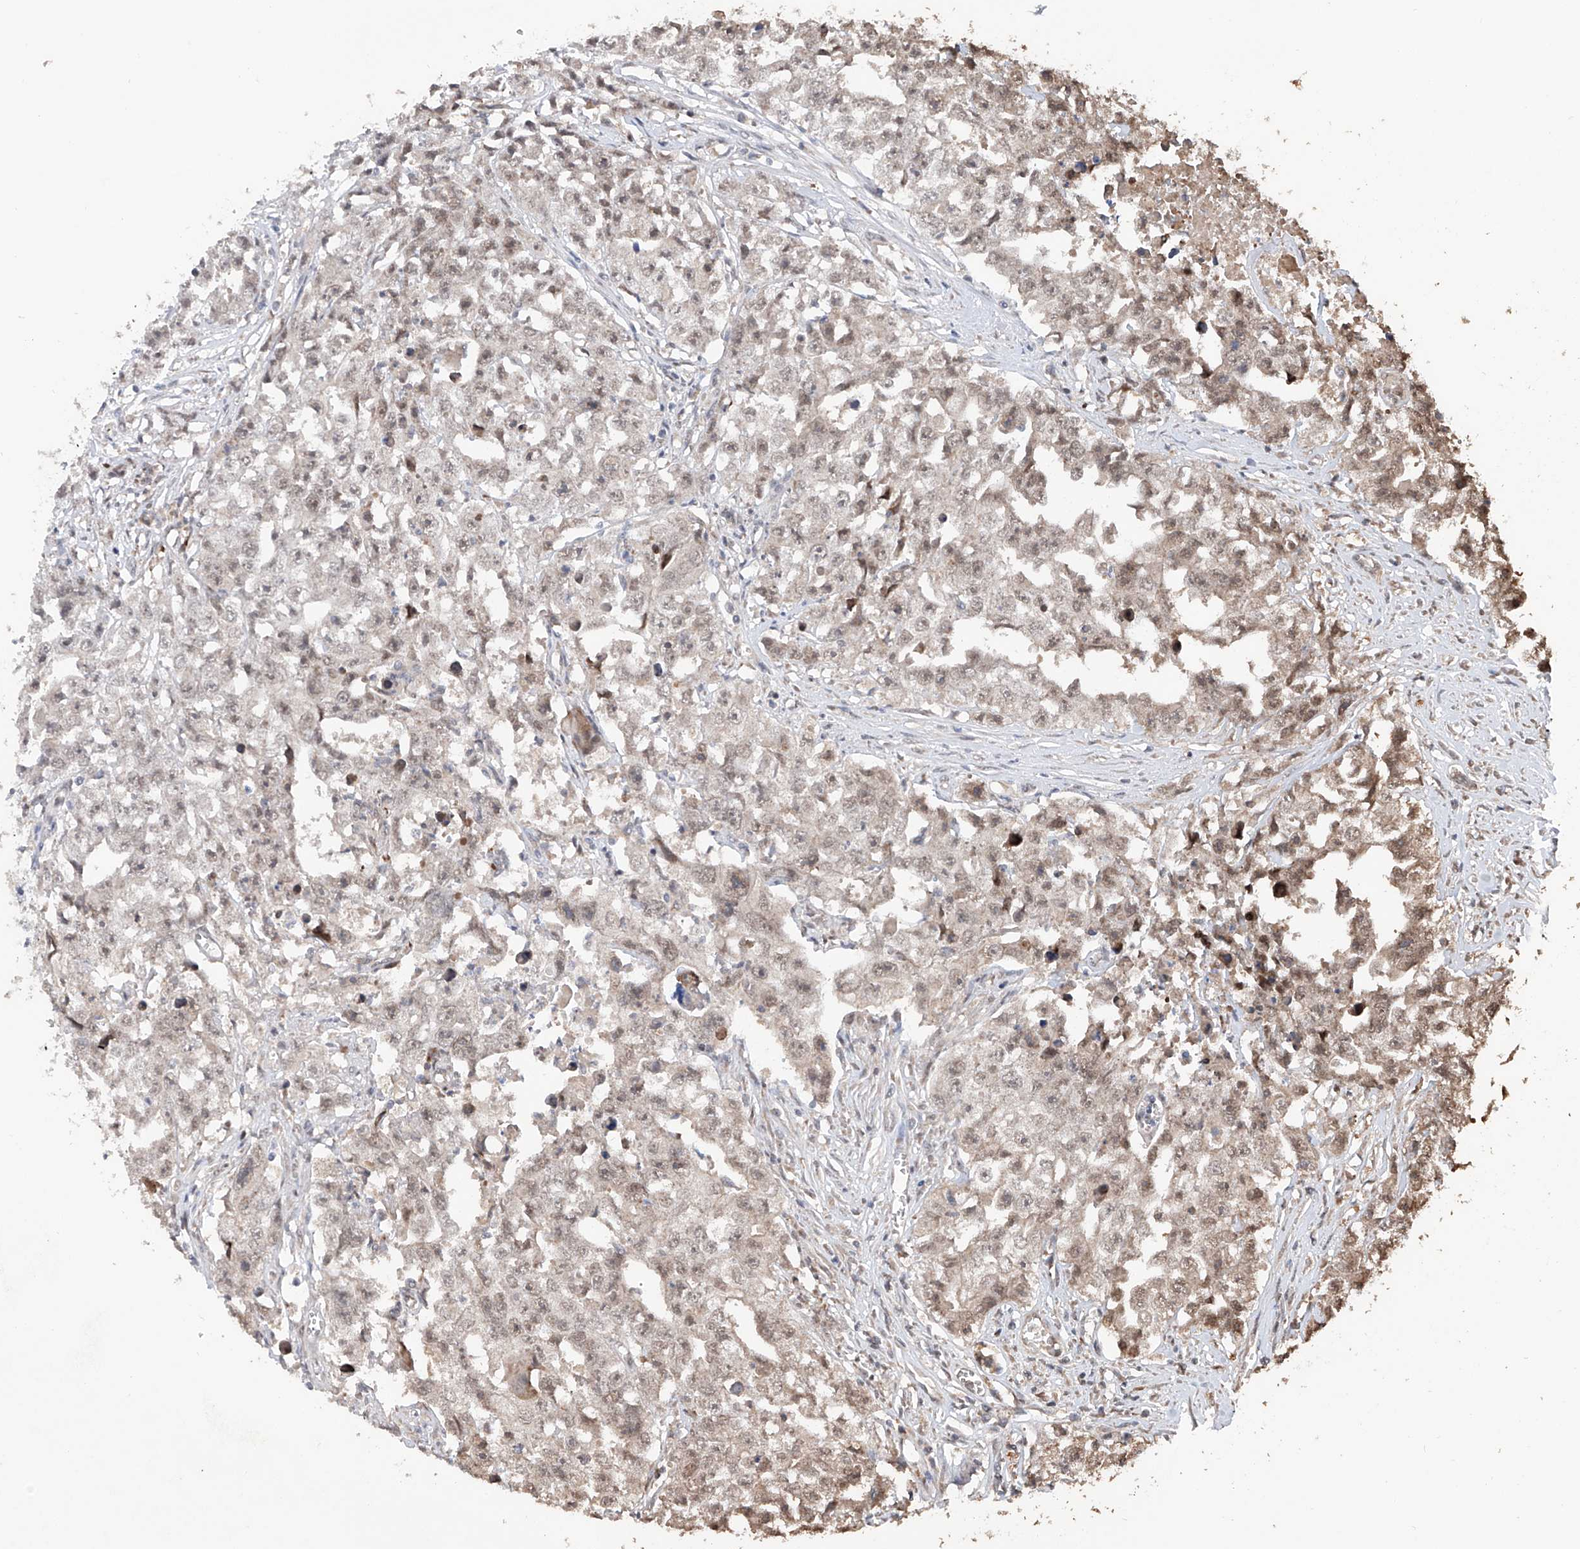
{"staining": {"intensity": "weak", "quantity": ">75%", "location": "nuclear"}, "tissue": "testis cancer", "cell_type": "Tumor cells", "image_type": "cancer", "snomed": [{"axis": "morphology", "description": "Seminoma, NOS"}, {"axis": "morphology", "description": "Carcinoma, Embryonal, NOS"}, {"axis": "topography", "description": "Testis"}], "caption": "Immunohistochemical staining of testis cancer (seminoma) displays weak nuclear protein positivity in approximately >75% of tumor cells. (DAB (3,3'-diaminobenzidine) IHC with brightfield microscopy, high magnification).", "gene": "FAM135A", "patient": {"sex": "male", "age": 43}}